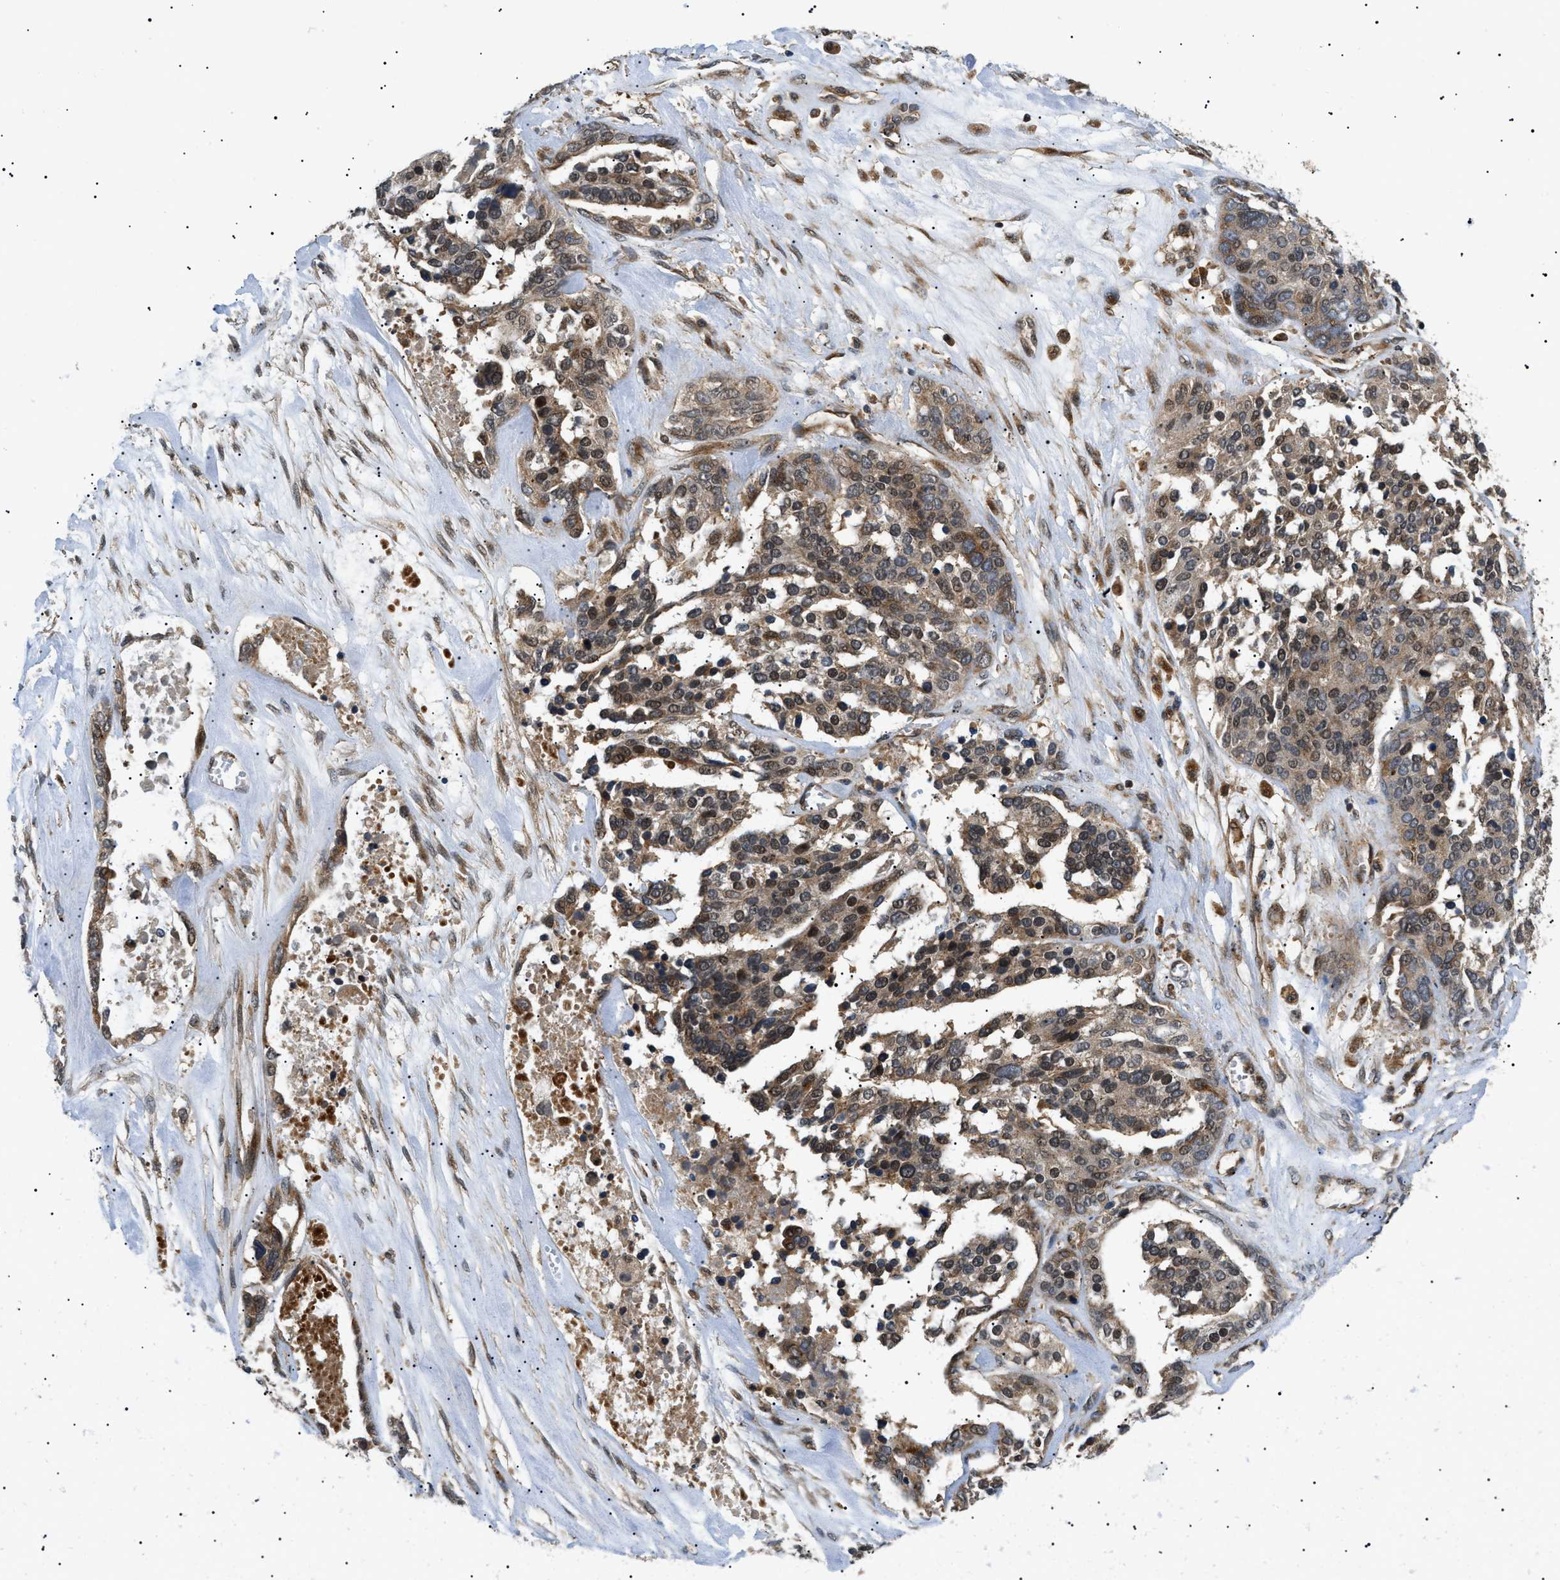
{"staining": {"intensity": "moderate", "quantity": ">75%", "location": "cytoplasmic/membranous,nuclear"}, "tissue": "ovarian cancer", "cell_type": "Tumor cells", "image_type": "cancer", "snomed": [{"axis": "morphology", "description": "Cystadenocarcinoma, serous, NOS"}, {"axis": "topography", "description": "Ovary"}], "caption": "This image exhibits immunohistochemistry (IHC) staining of ovarian serous cystadenocarcinoma, with medium moderate cytoplasmic/membranous and nuclear expression in about >75% of tumor cells.", "gene": "ATP6AP1", "patient": {"sex": "female", "age": 44}}